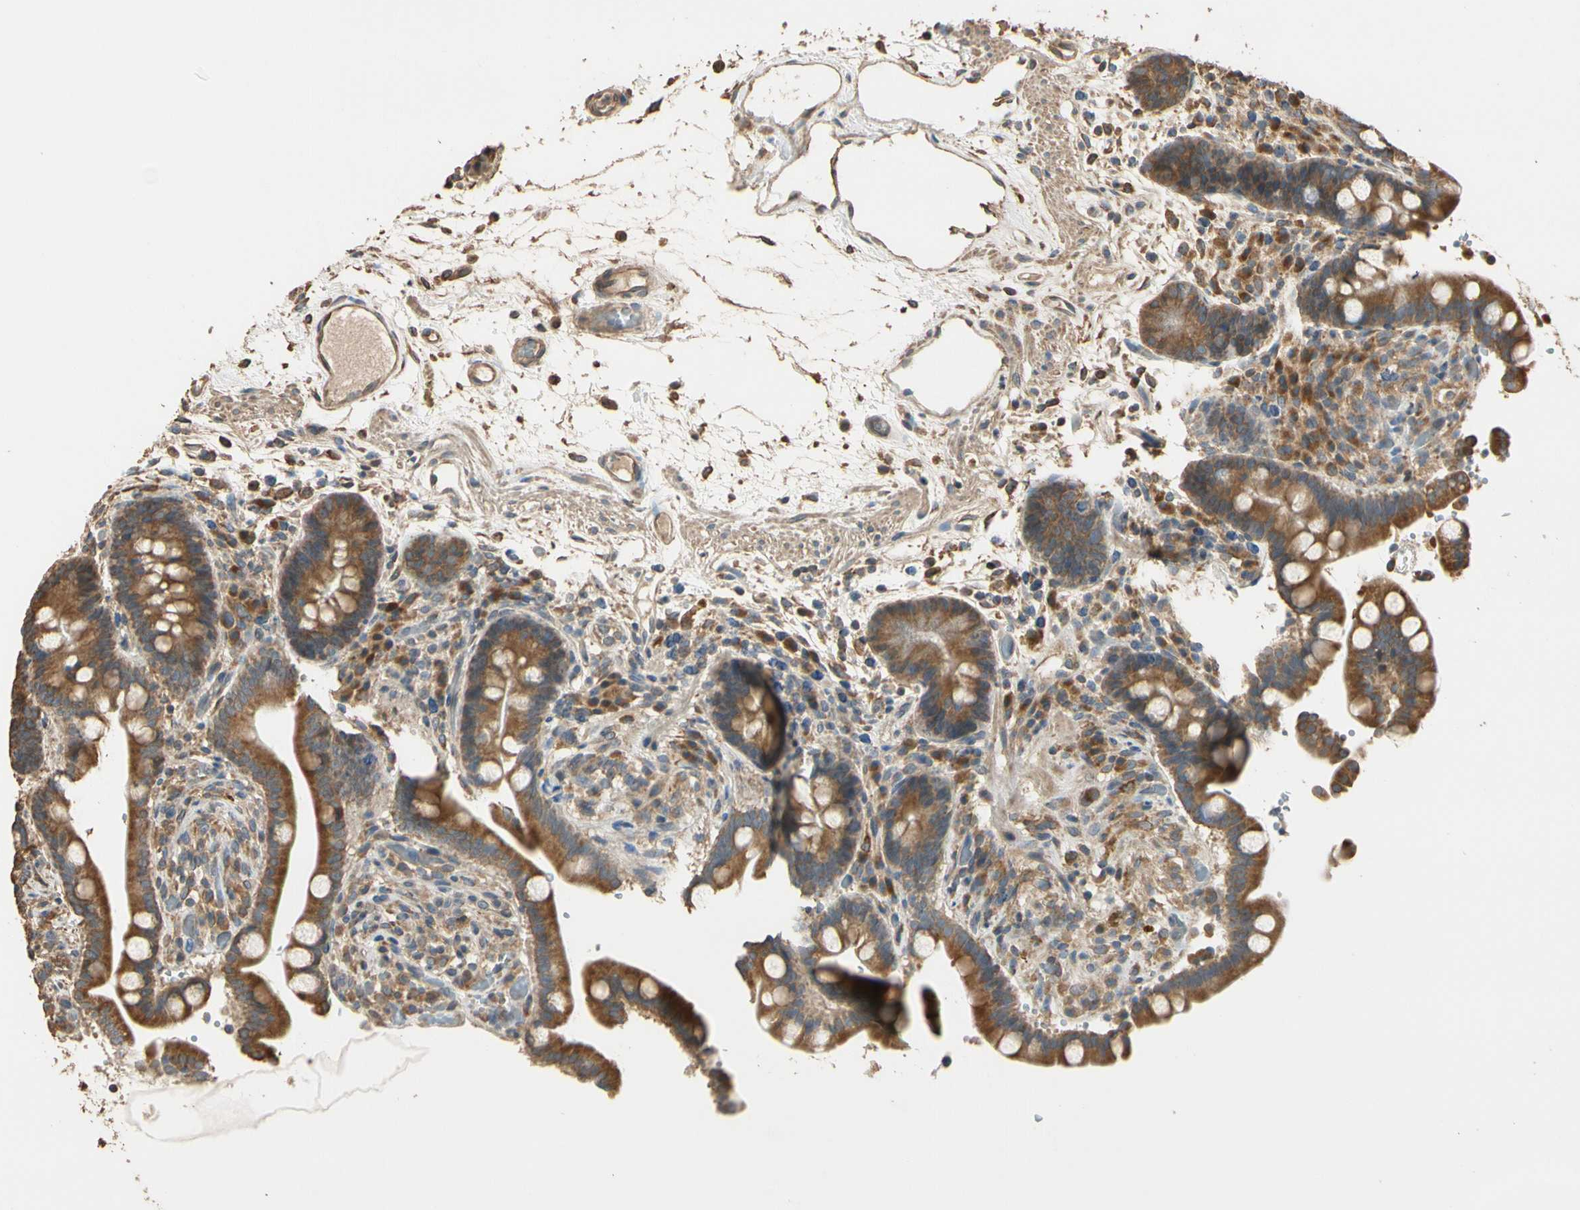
{"staining": {"intensity": "moderate", "quantity": ">75%", "location": "cytoplasmic/membranous"}, "tissue": "colon", "cell_type": "Endothelial cells", "image_type": "normal", "snomed": [{"axis": "morphology", "description": "Normal tissue, NOS"}, {"axis": "topography", "description": "Colon"}], "caption": "Brown immunohistochemical staining in unremarkable colon shows moderate cytoplasmic/membranous positivity in approximately >75% of endothelial cells. The staining was performed using DAB to visualize the protein expression in brown, while the nuclei were stained in blue with hematoxylin (Magnification: 20x).", "gene": "STX18", "patient": {"sex": "male", "age": 73}}